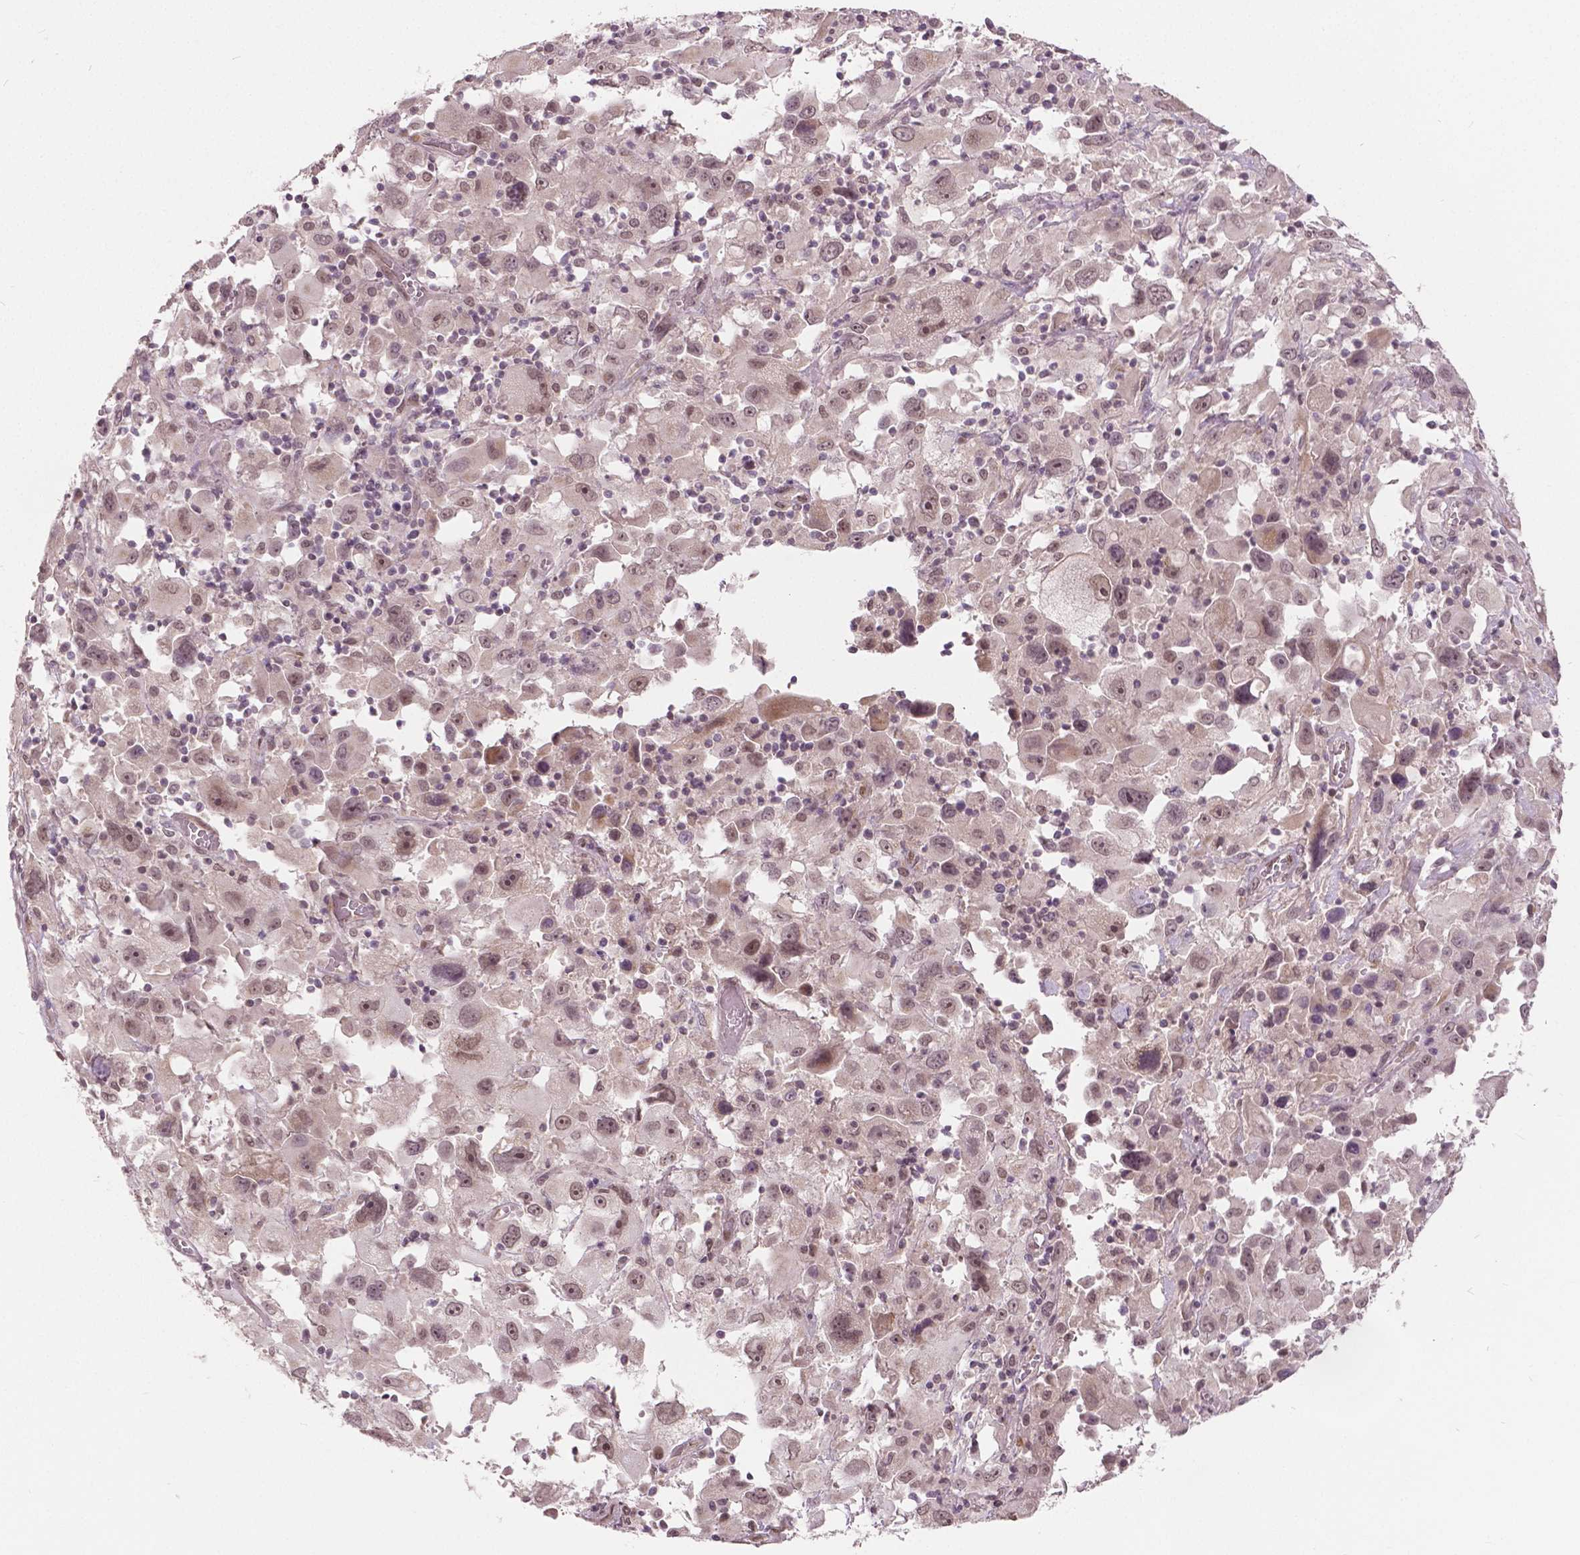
{"staining": {"intensity": "weak", "quantity": ">75%", "location": "nuclear"}, "tissue": "melanoma", "cell_type": "Tumor cells", "image_type": "cancer", "snomed": [{"axis": "morphology", "description": "Malignant melanoma, Metastatic site"}, {"axis": "topography", "description": "Soft tissue"}], "caption": "Immunohistochemical staining of melanoma demonstrates low levels of weak nuclear positivity in approximately >75% of tumor cells. (DAB IHC, brown staining for protein, blue staining for nuclei).", "gene": "HMBOX1", "patient": {"sex": "male", "age": 50}}